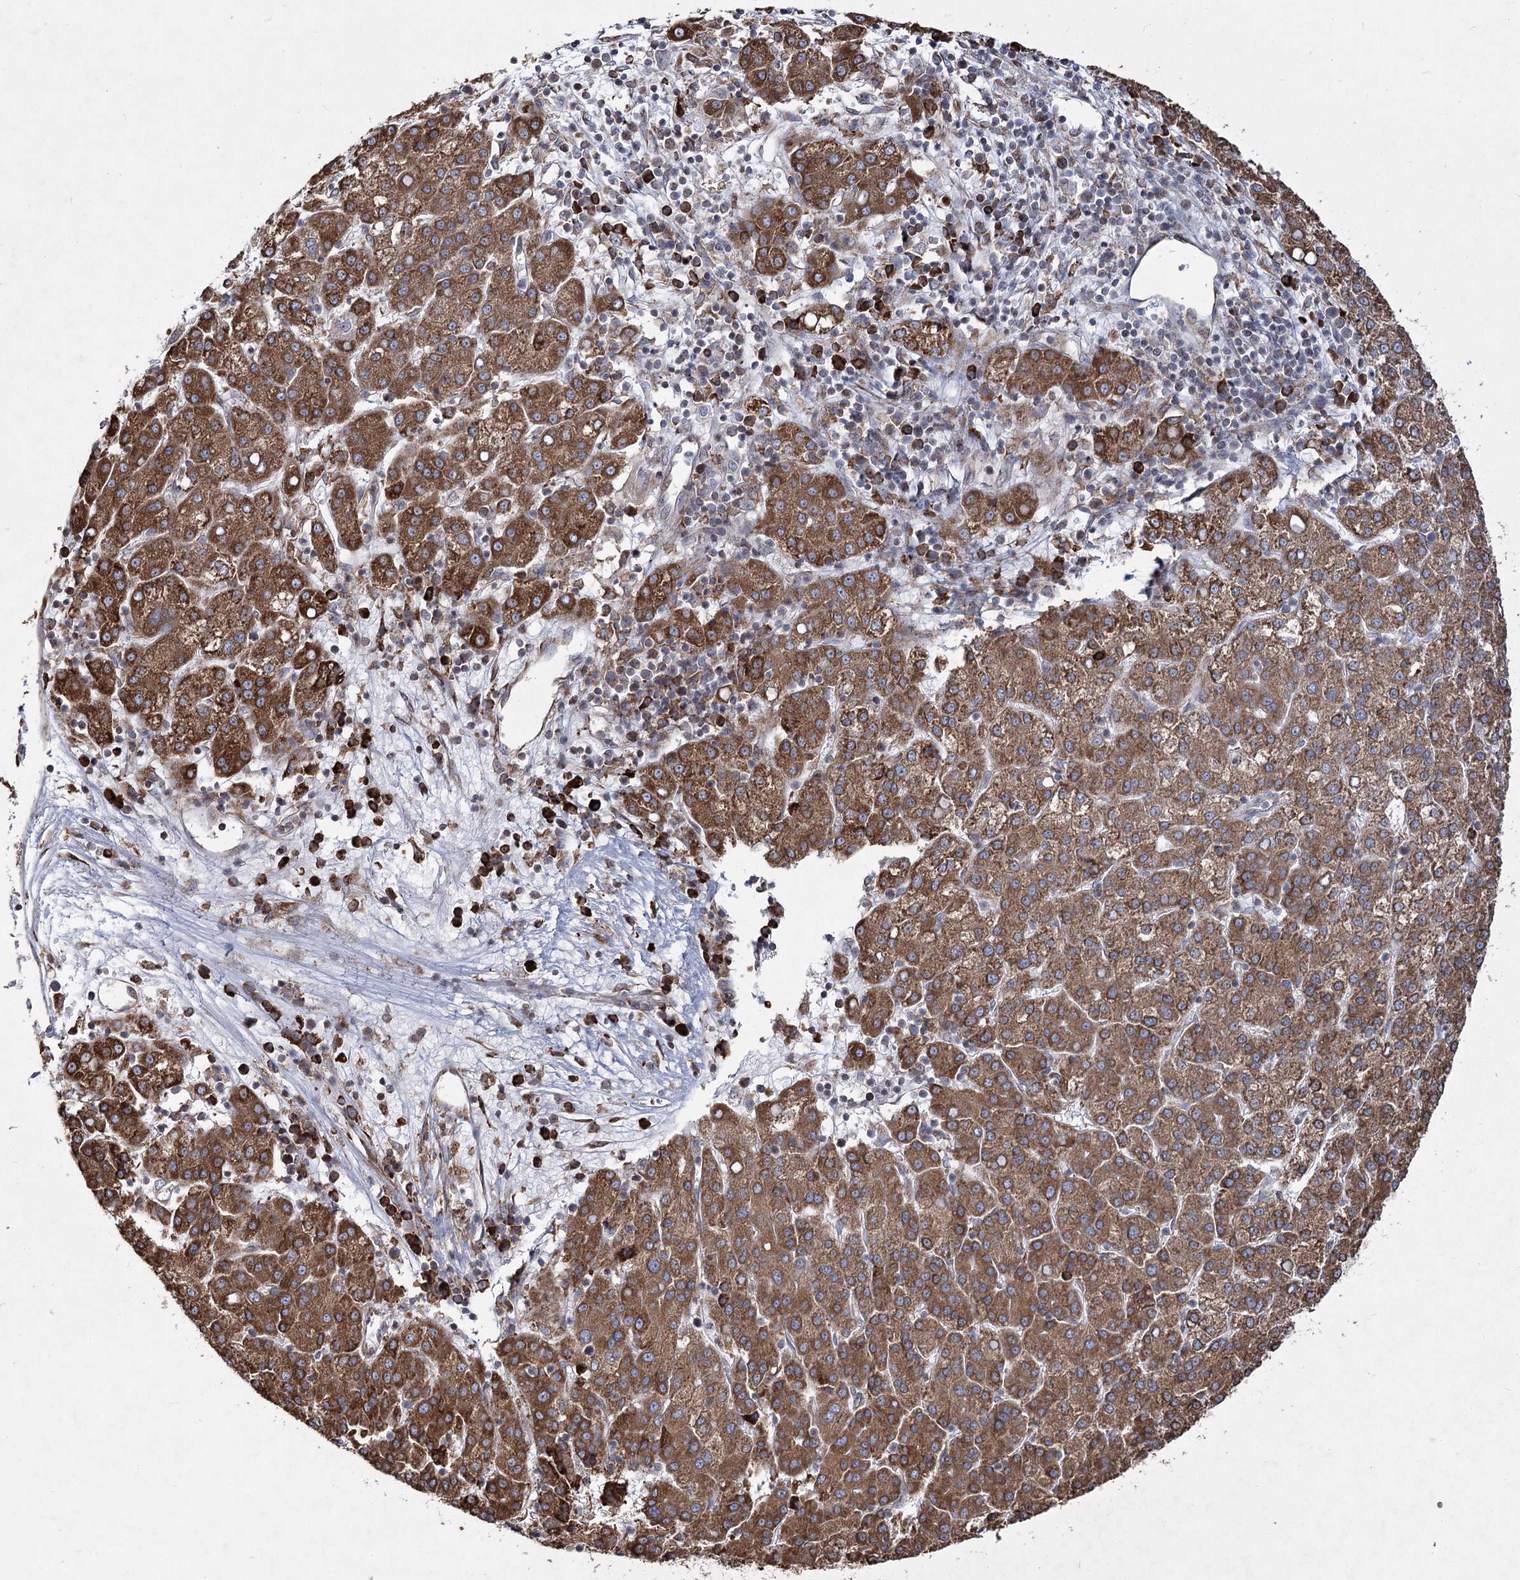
{"staining": {"intensity": "moderate", "quantity": ">75%", "location": "cytoplasmic/membranous"}, "tissue": "liver cancer", "cell_type": "Tumor cells", "image_type": "cancer", "snomed": [{"axis": "morphology", "description": "Carcinoma, Hepatocellular, NOS"}, {"axis": "topography", "description": "Liver"}], "caption": "The photomicrograph reveals immunohistochemical staining of liver hepatocellular carcinoma. There is moderate cytoplasmic/membranous expression is present in approximately >75% of tumor cells.", "gene": "NHLRC2", "patient": {"sex": "female", "age": 58}}